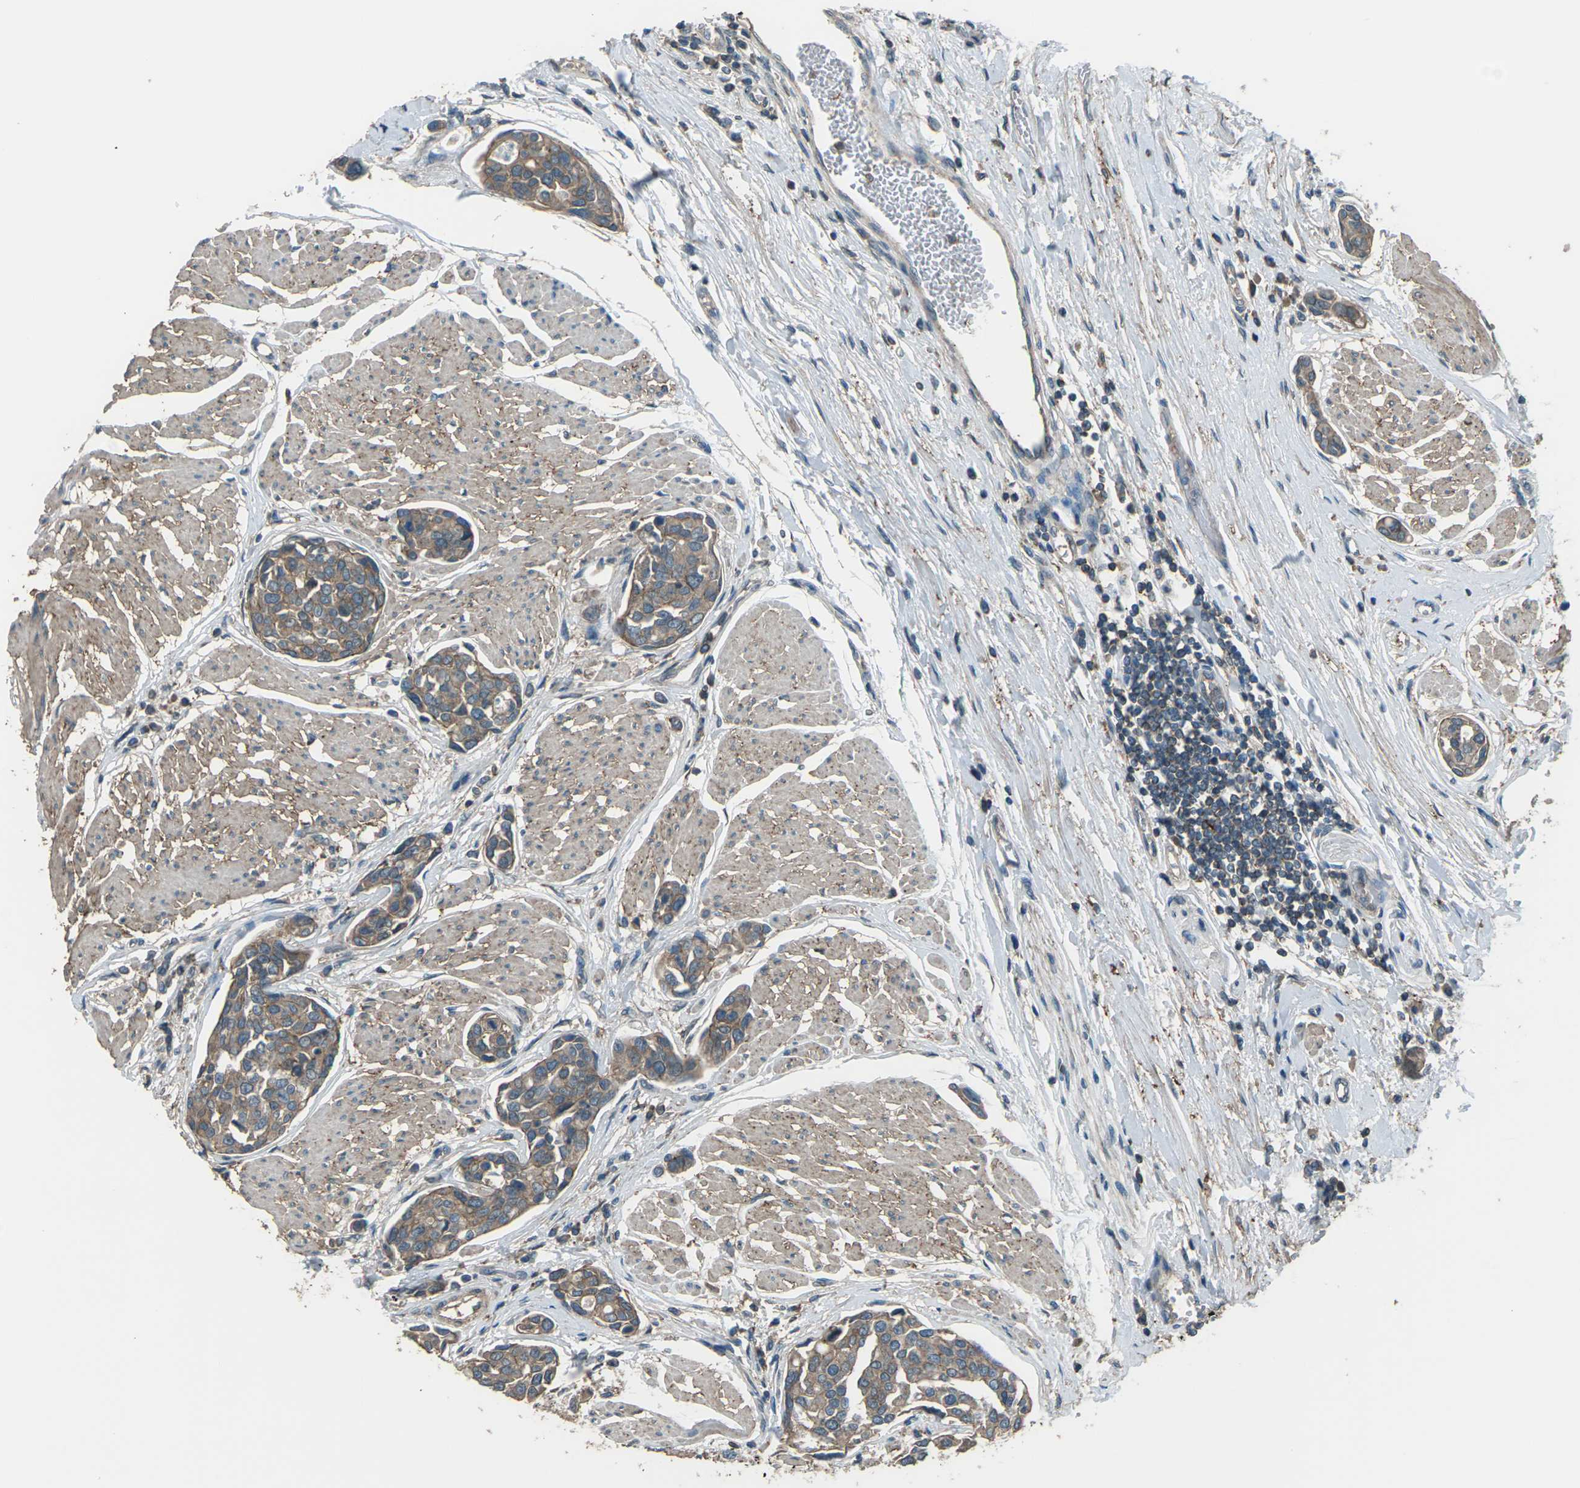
{"staining": {"intensity": "weak", "quantity": ">75%", "location": "cytoplasmic/membranous"}, "tissue": "urothelial cancer", "cell_type": "Tumor cells", "image_type": "cancer", "snomed": [{"axis": "morphology", "description": "Urothelial carcinoma, High grade"}, {"axis": "topography", "description": "Urinary bladder"}], "caption": "This micrograph exhibits immunohistochemistry (IHC) staining of urothelial cancer, with low weak cytoplasmic/membranous positivity in approximately >75% of tumor cells.", "gene": "CMTM4", "patient": {"sex": "male", "age": 78}}